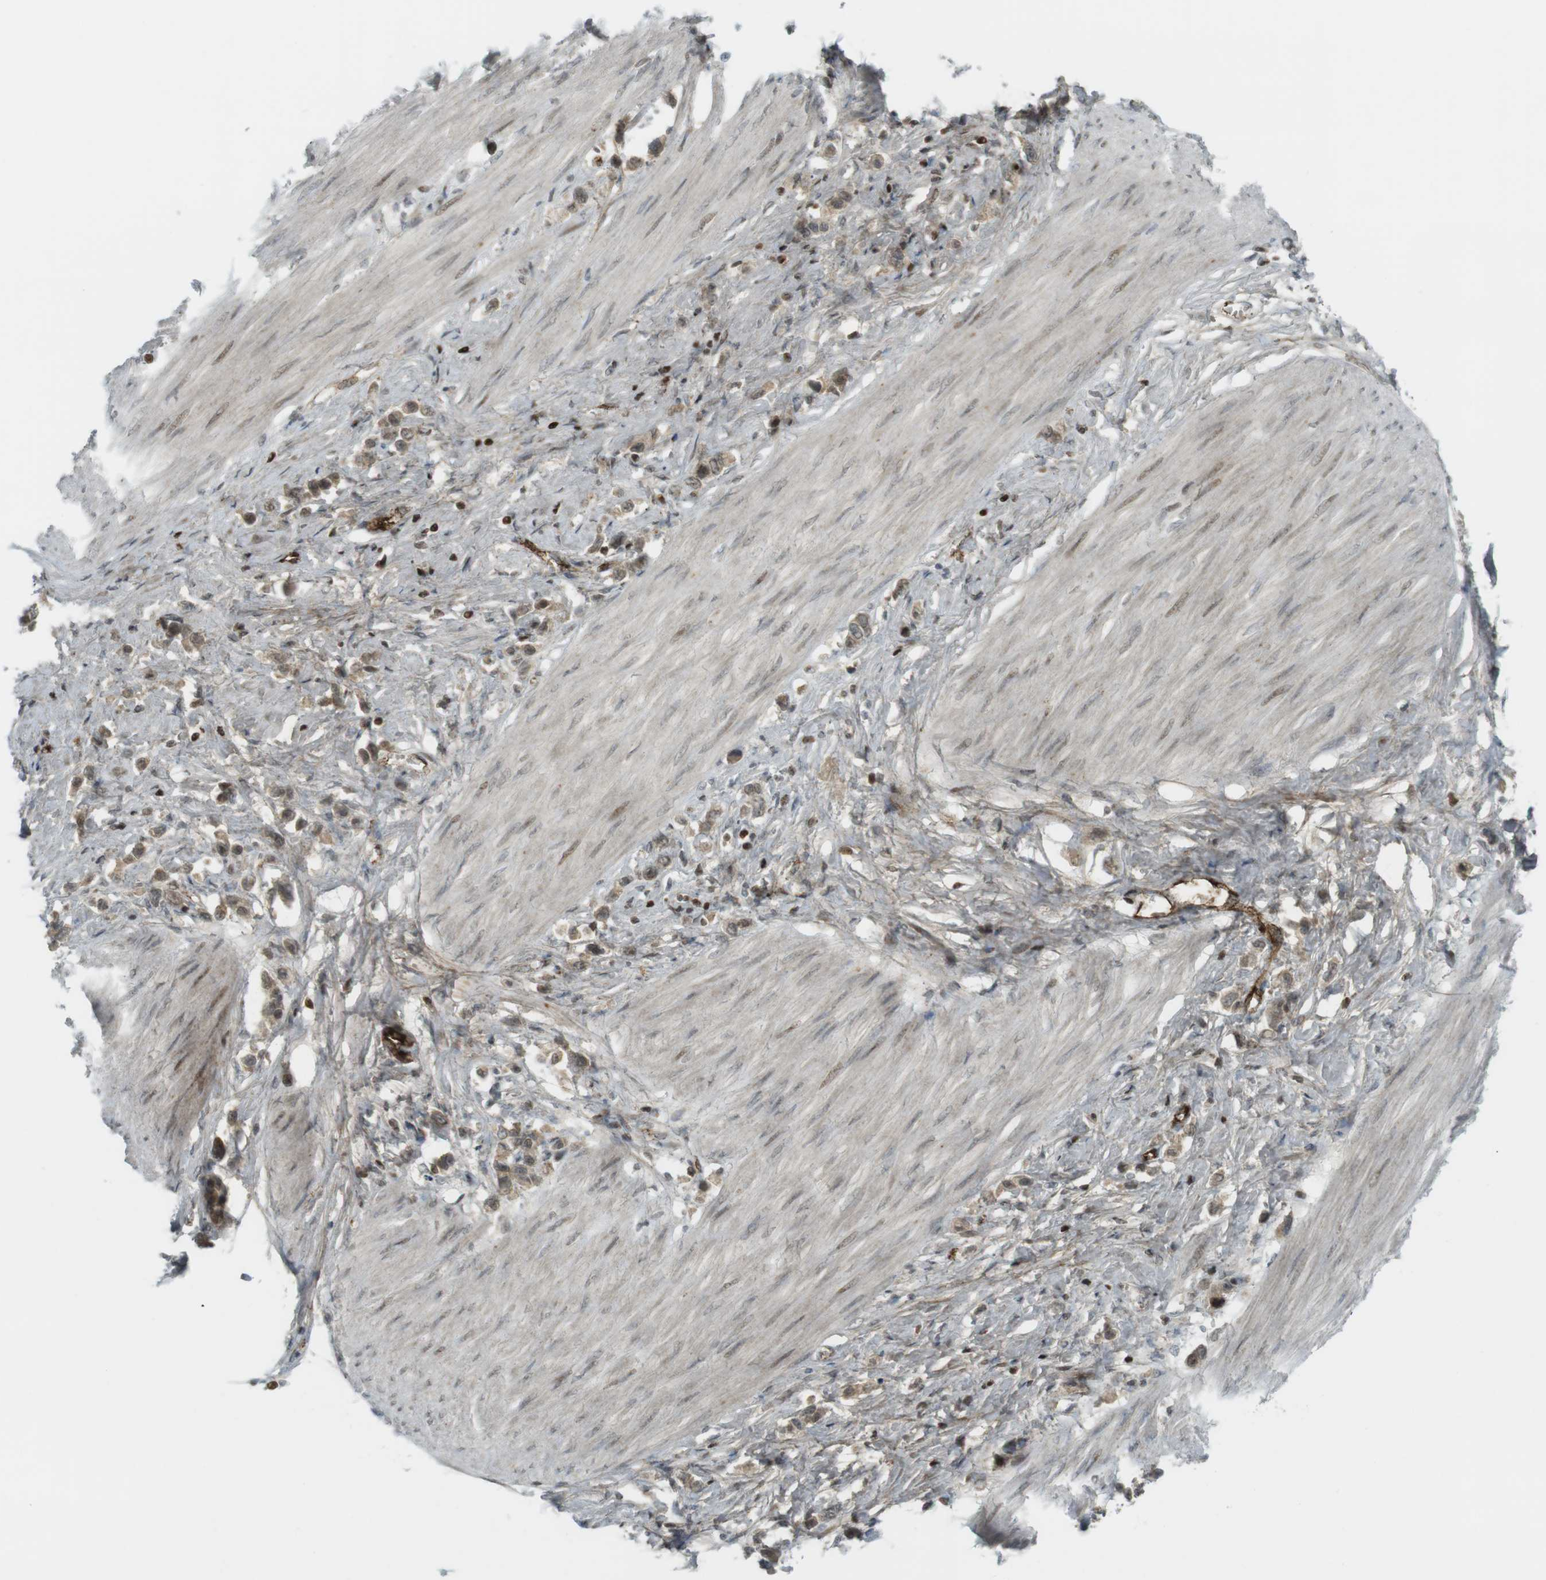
{"staining": {"intensity": "weak", "quantity": "25%-75%", "location": "cytoplasmic/membranous,nuclear"}, "tissue": "stomach cancer", "cell_type": "Tumor cells", "image_type": "cancer", "snomed": [{"axis": "morphology", "description": "Adenocarcinoma, NOS"}, {"axis": "topography", "description": "Stomach"}], "caption": "Protein expression analysis of stomach cancer displays weak cytoplasmic/membranous and nuclear positivity in about 25%-75% of tumor cells.", "gene": "PPP1R13B", "patient": {"sex": "female", "age": 65}}